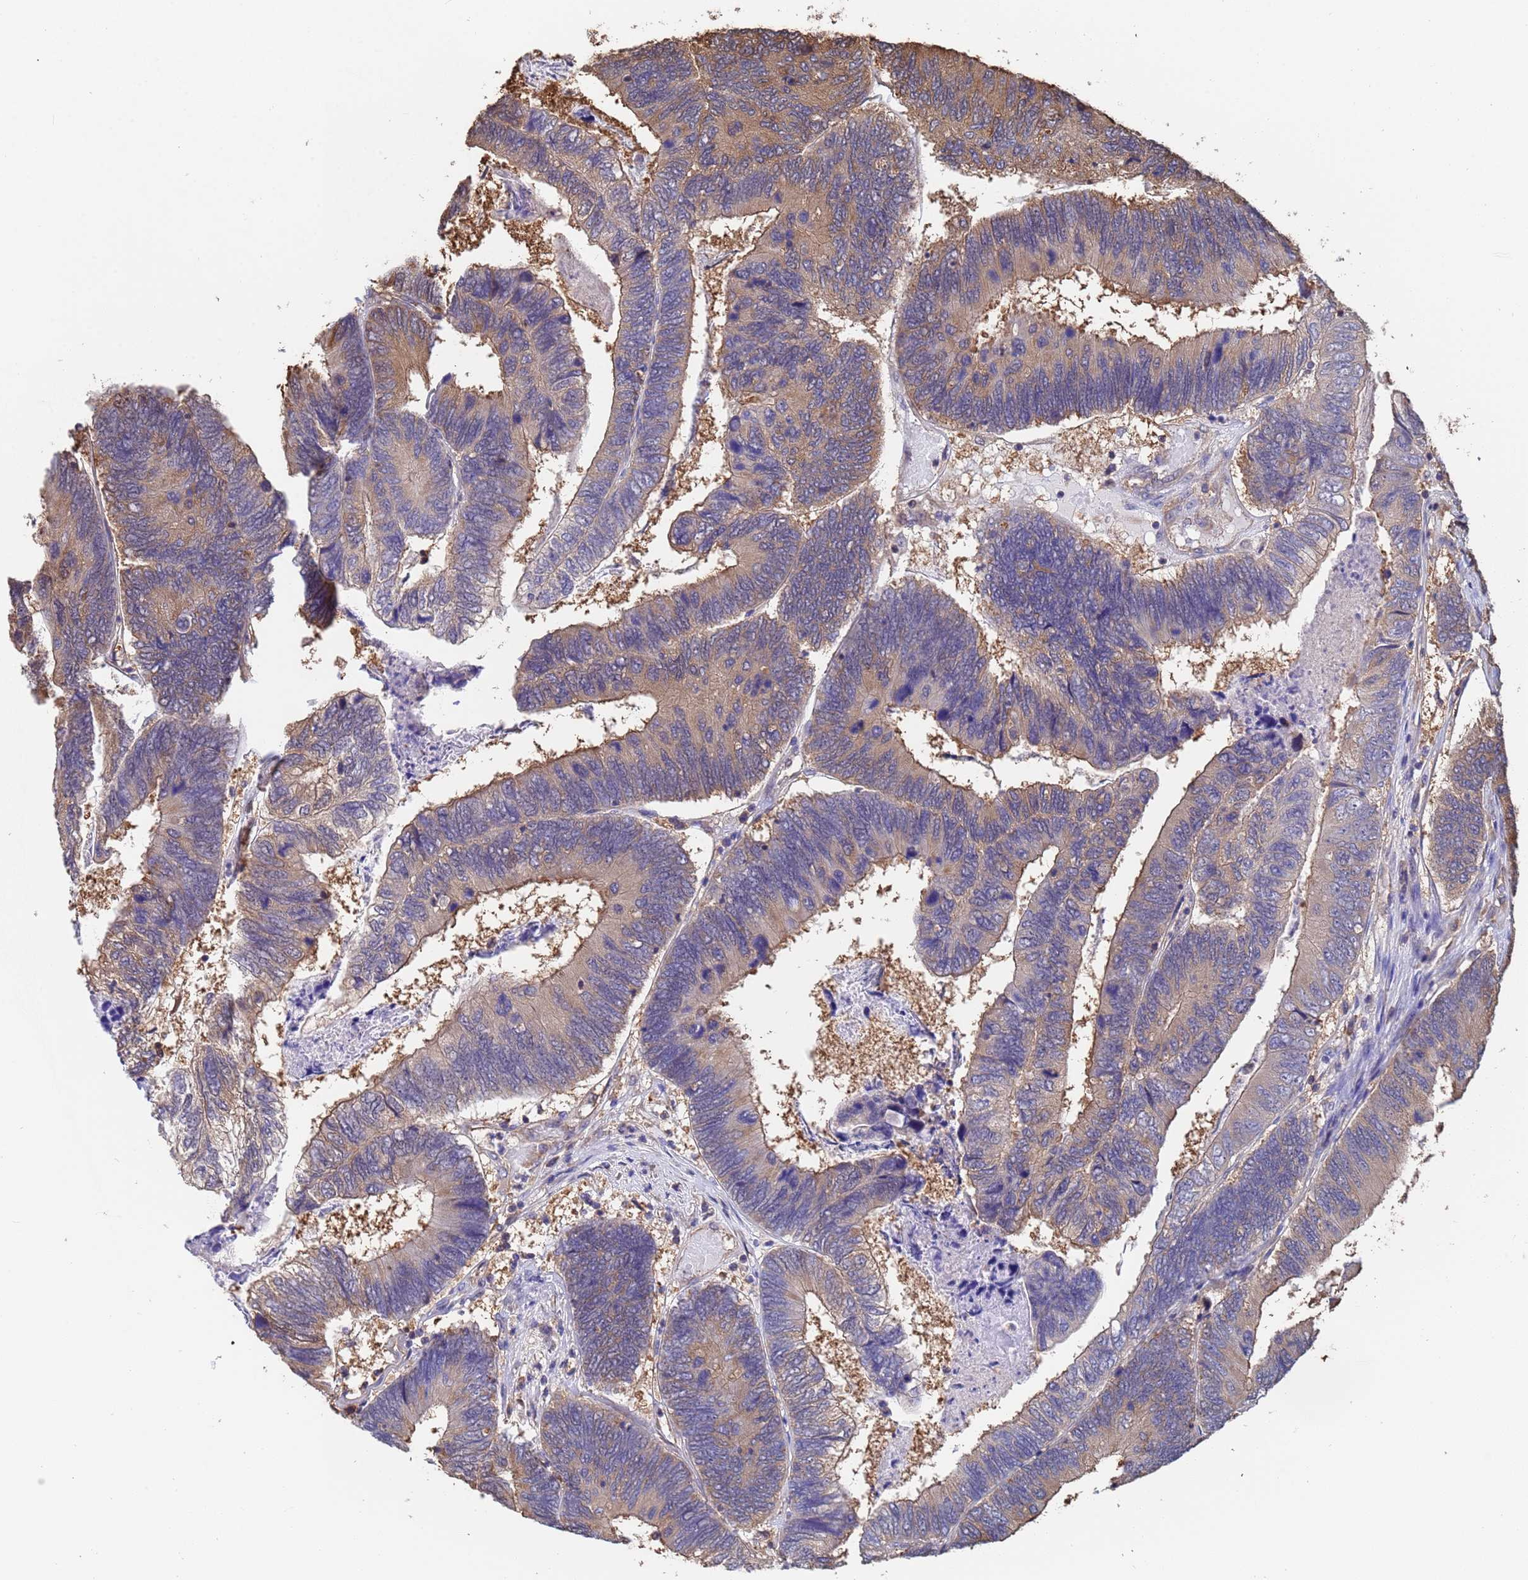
{"staining": {"intensity": "moderate", "quantity": "<25%", "location": "cytoplasmic/membranous"}, "tissue": "colorectal cancer", "cell_type": "Tumor cells", "image_type": "cancer", "snomed": [{"axis": "morphology", "description": "Adenocarcinoma, NOS"}, {"axis": "topography", "description": "Colon"}], "caption": "DAB (3,3'-diaminobenzidine) immunohistochemical staining of colorectal adenocarcinoma exhibits moderate cytoplasmic/membranous protein expression in approximately <25% of tumor cells.", "gene": "FAM25A", "patient": {"sex": "female", "age": 67}}